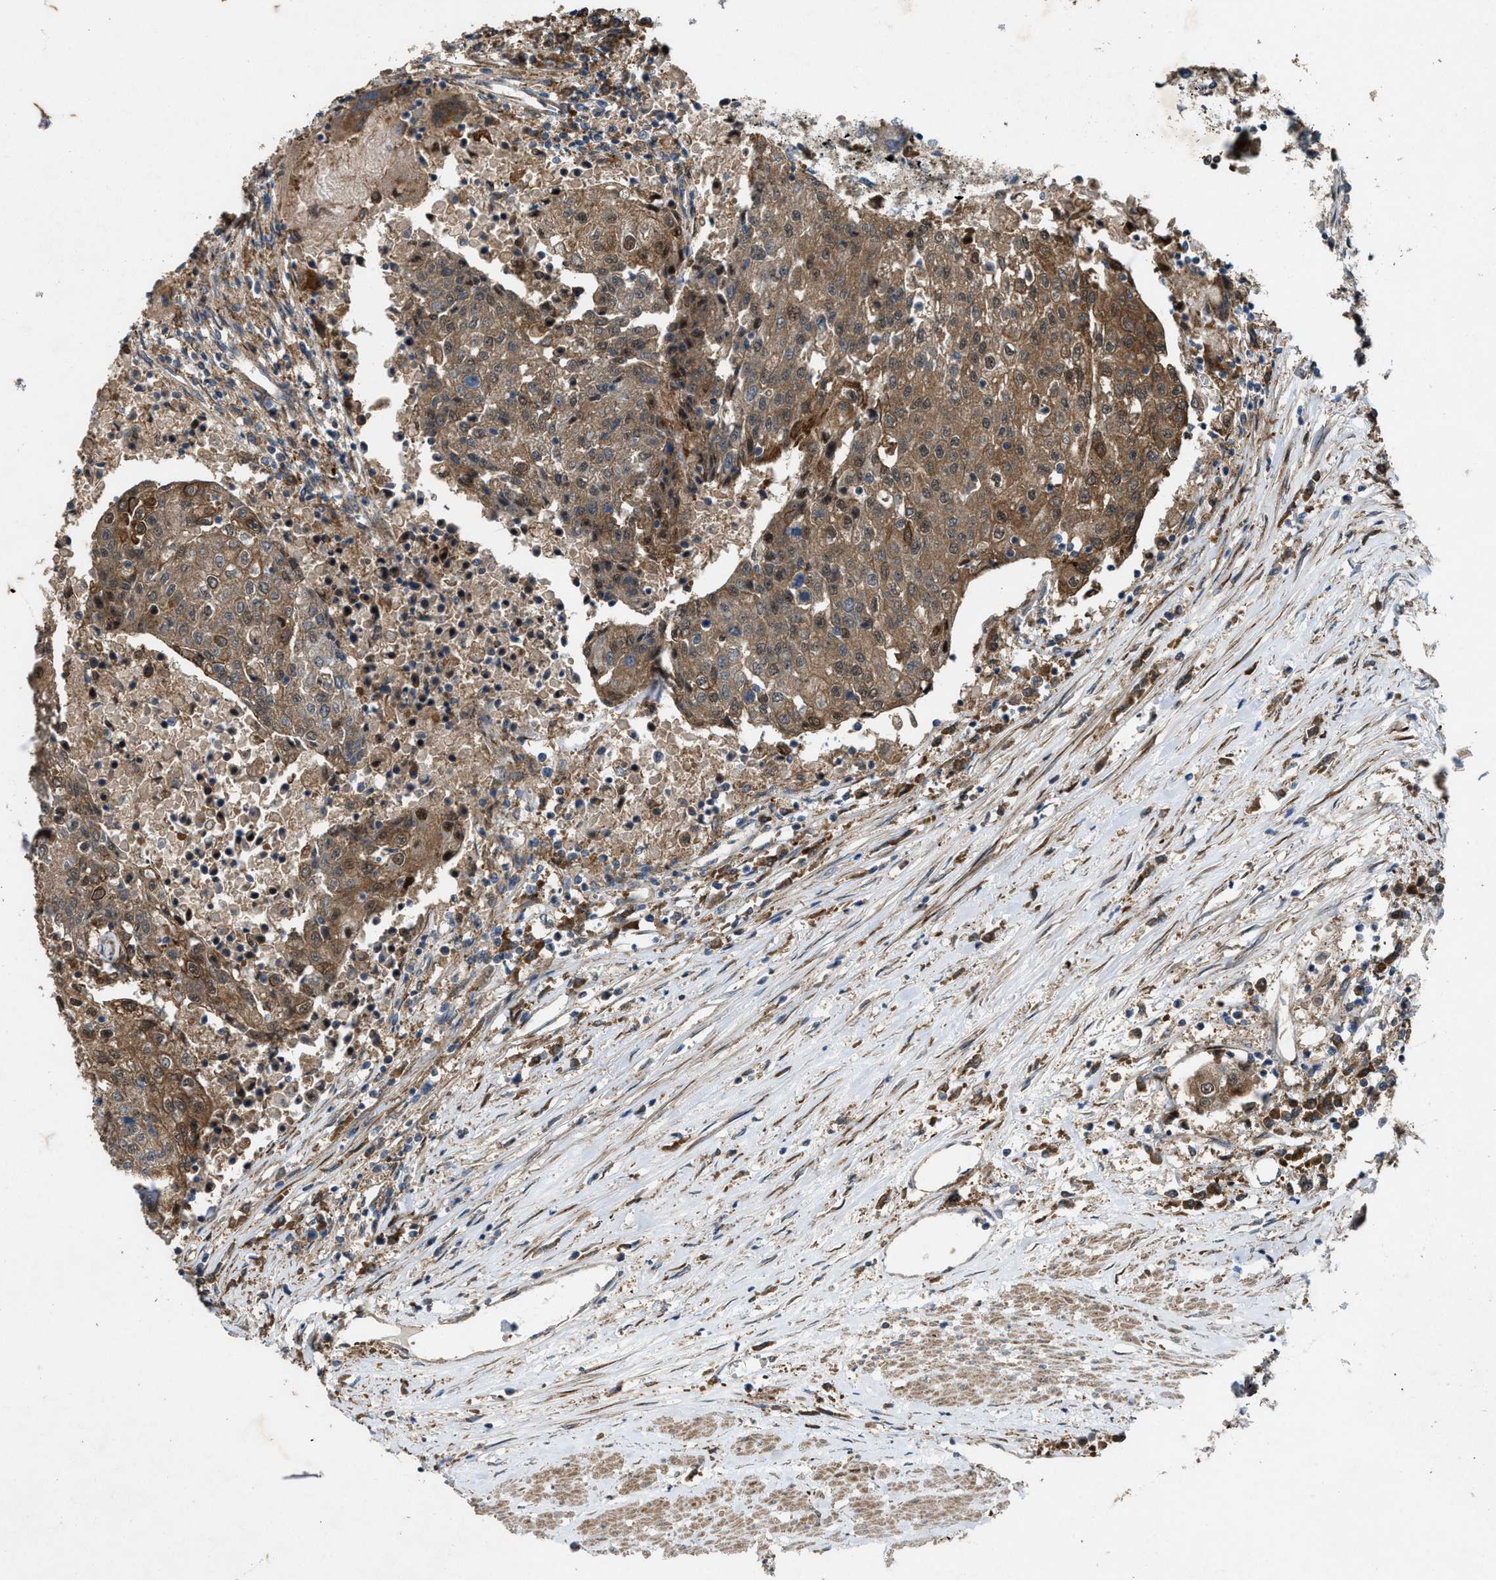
{"staining": {"intensity": "moderate", "quantity": ">75%", "location": "cytoplasmic/membranous"}, "tissue": "urothelial cancer", "cell_type": "Tumor cells", "image_type": "cancer", "snomed": [{"axis": "morphology", "description": "Urothelial carcinoma, High grade"}, {"axis": "topography", "description": "Urinary bladder"}], "caption": "IHC of urothelial cancer shows medium levels of moderate cytoplasmic/membranous positivity in about >75% of tumor cells.", "gene": "LRRC72", "patient": {"sex": "female", "age": 85}}